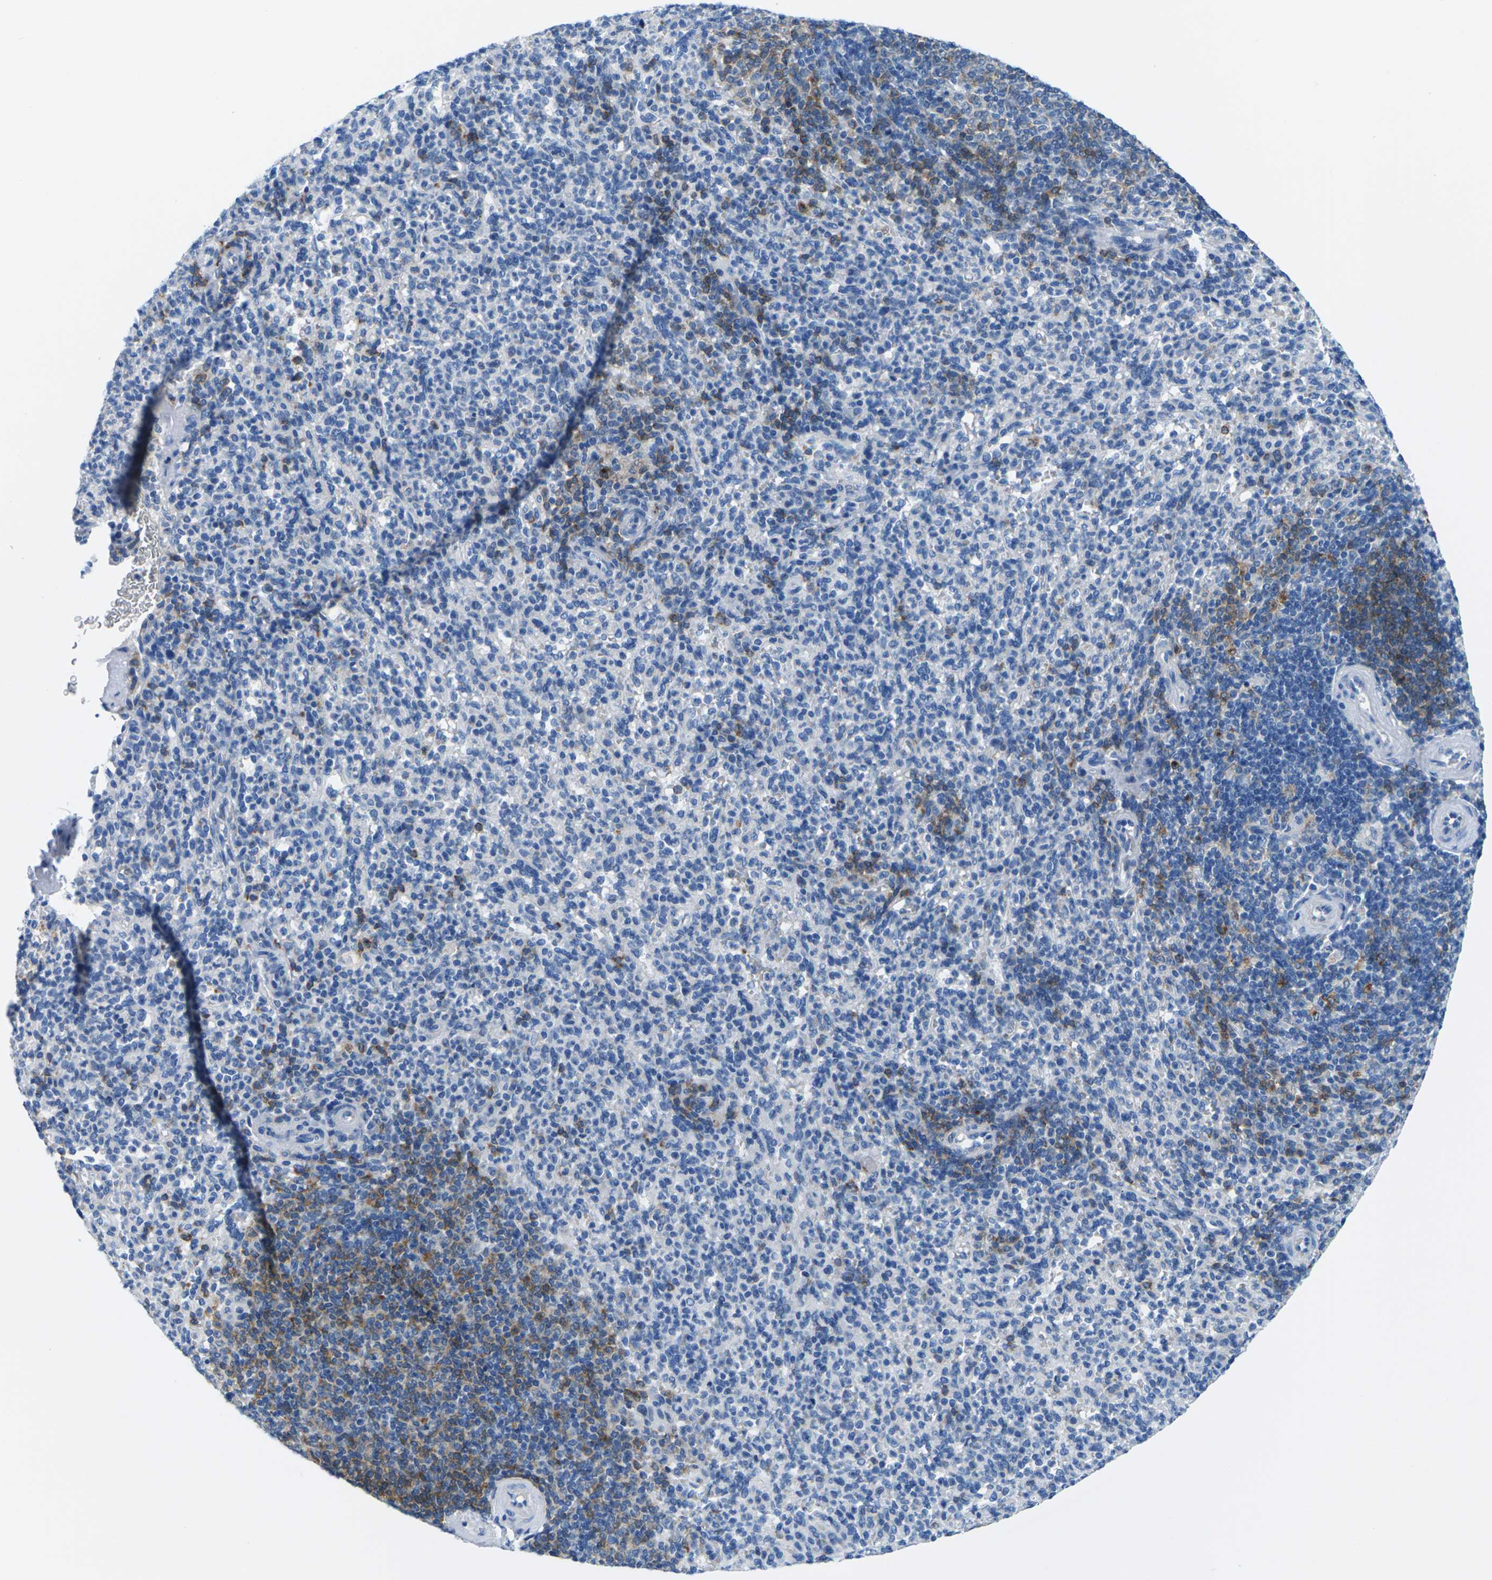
{"staining": {"intensity": "strong", "quantity": "<25%", "location": "cytoplasmic/membranous"}, "tissue": "spleen", "cell_type": "Cells in red pulp", "image_type": "normal", "snomed": [{"axis": "morphology", "description": "Normal tissue, NOS"}, {"axis": "topography", "description": "Spleen"}], "caption": "Brown immunohistochemical staining in normal spleen exhibits strong cytoplasmic/membranous expression in about <25% of cells in red pulp.", "gene": "SYNGR2", "patient": {"sex": "male", "age": 36}}